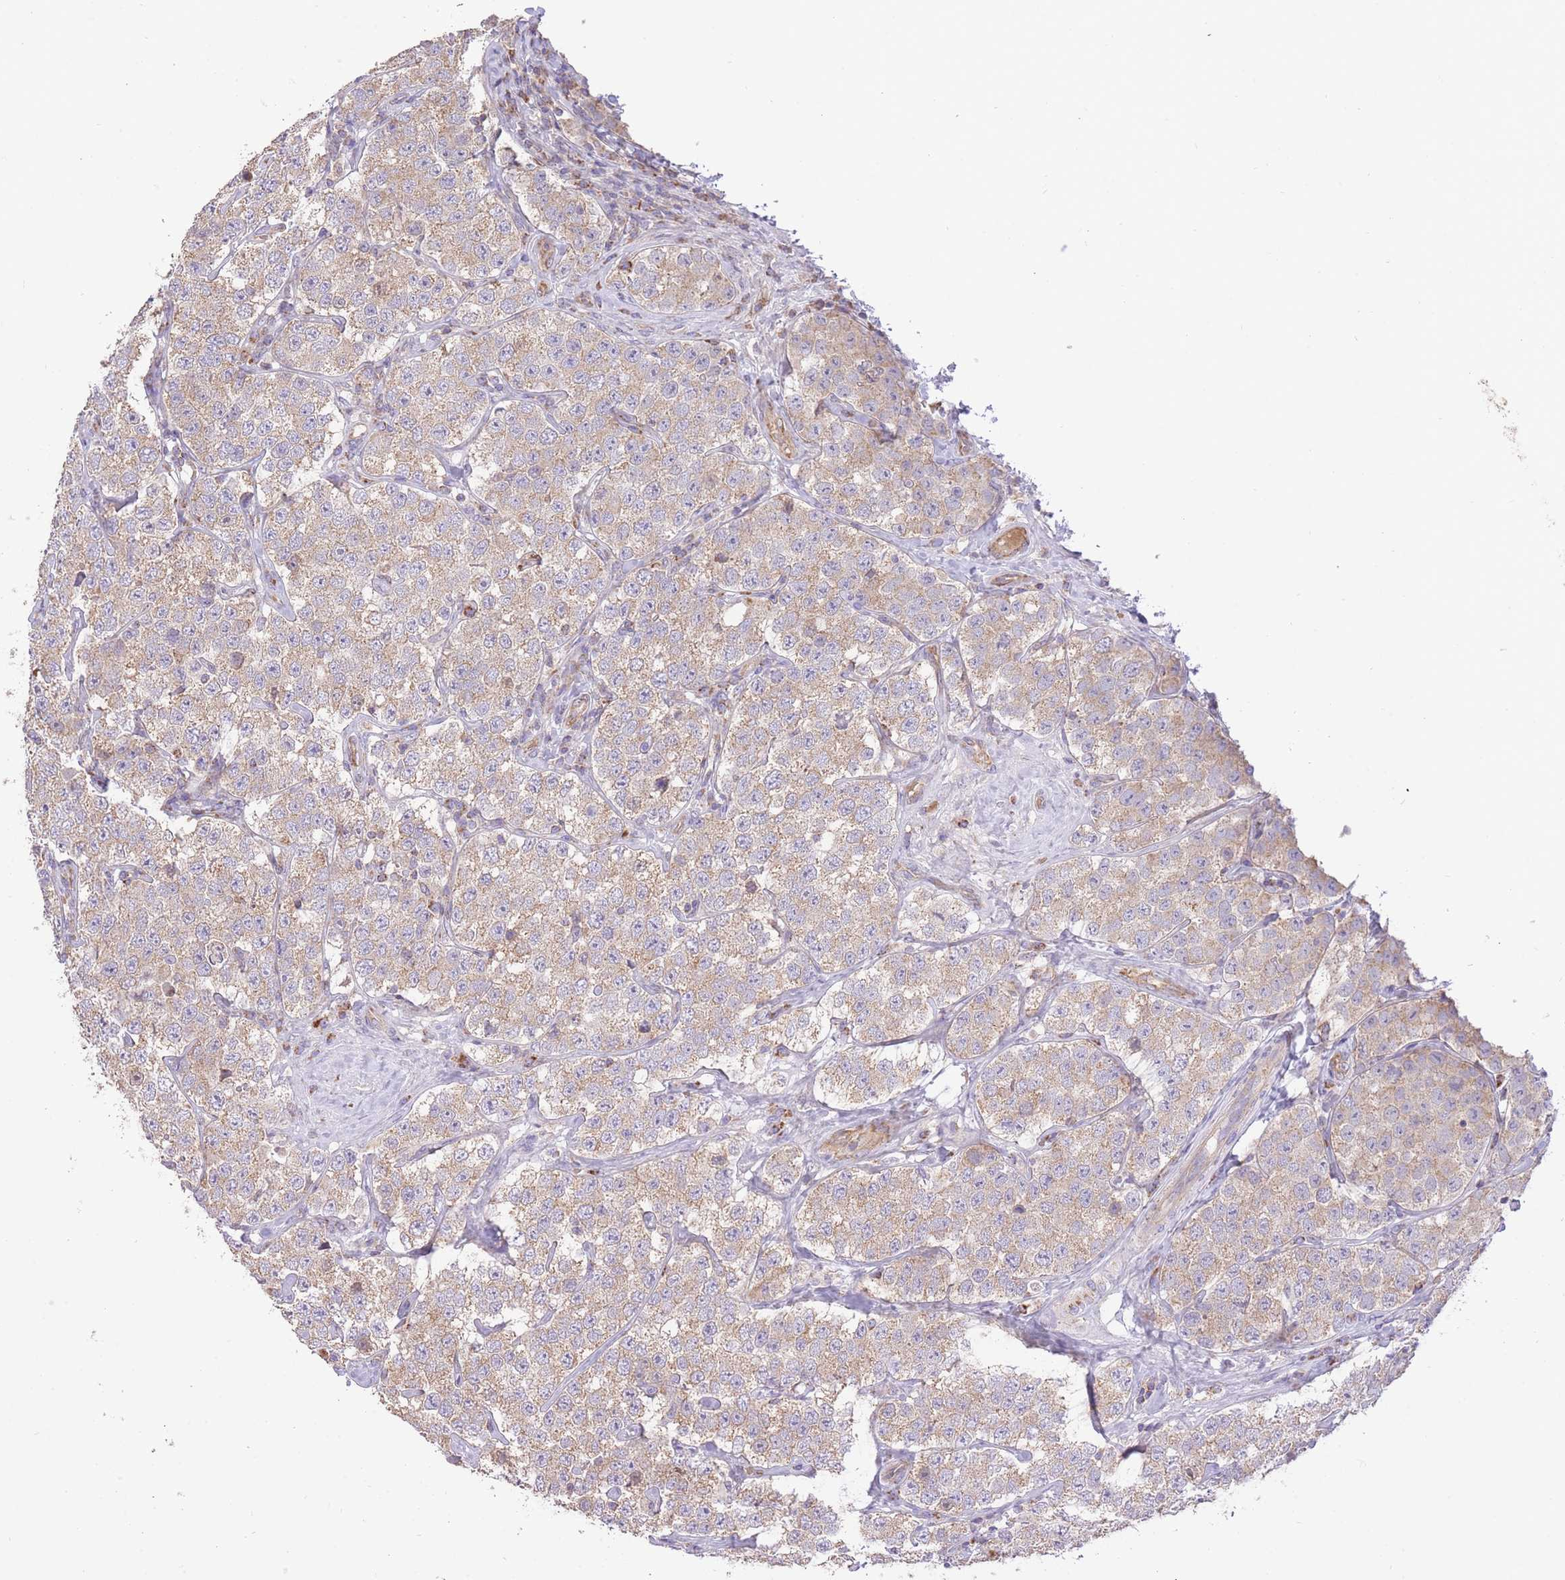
{"staining": {"intensity": "weak", "quantity": ">75%", "location": "cytoplasmic/membranous"}, "tissue": "testis cancer", "cell_type": "Tumor cells", "image_type": "cancer", "snomed": [{"axis": "morphology", "description": "Seminoma, NOS"}, {"axis": "topography", "description": "Testis"}], "caption": "Testis cancer (seminoma) tissue demonstrates weak cytoplasmic/membranous expression in about >75% of tumor cells Using DAB (3,3'-diaminobenzidine) (brown) and hematoxylin (blue) stains, captured at high magnification using brightfield microscopy.", "gene": "PREP", "patient": {"sex": "male", "age": 34}}